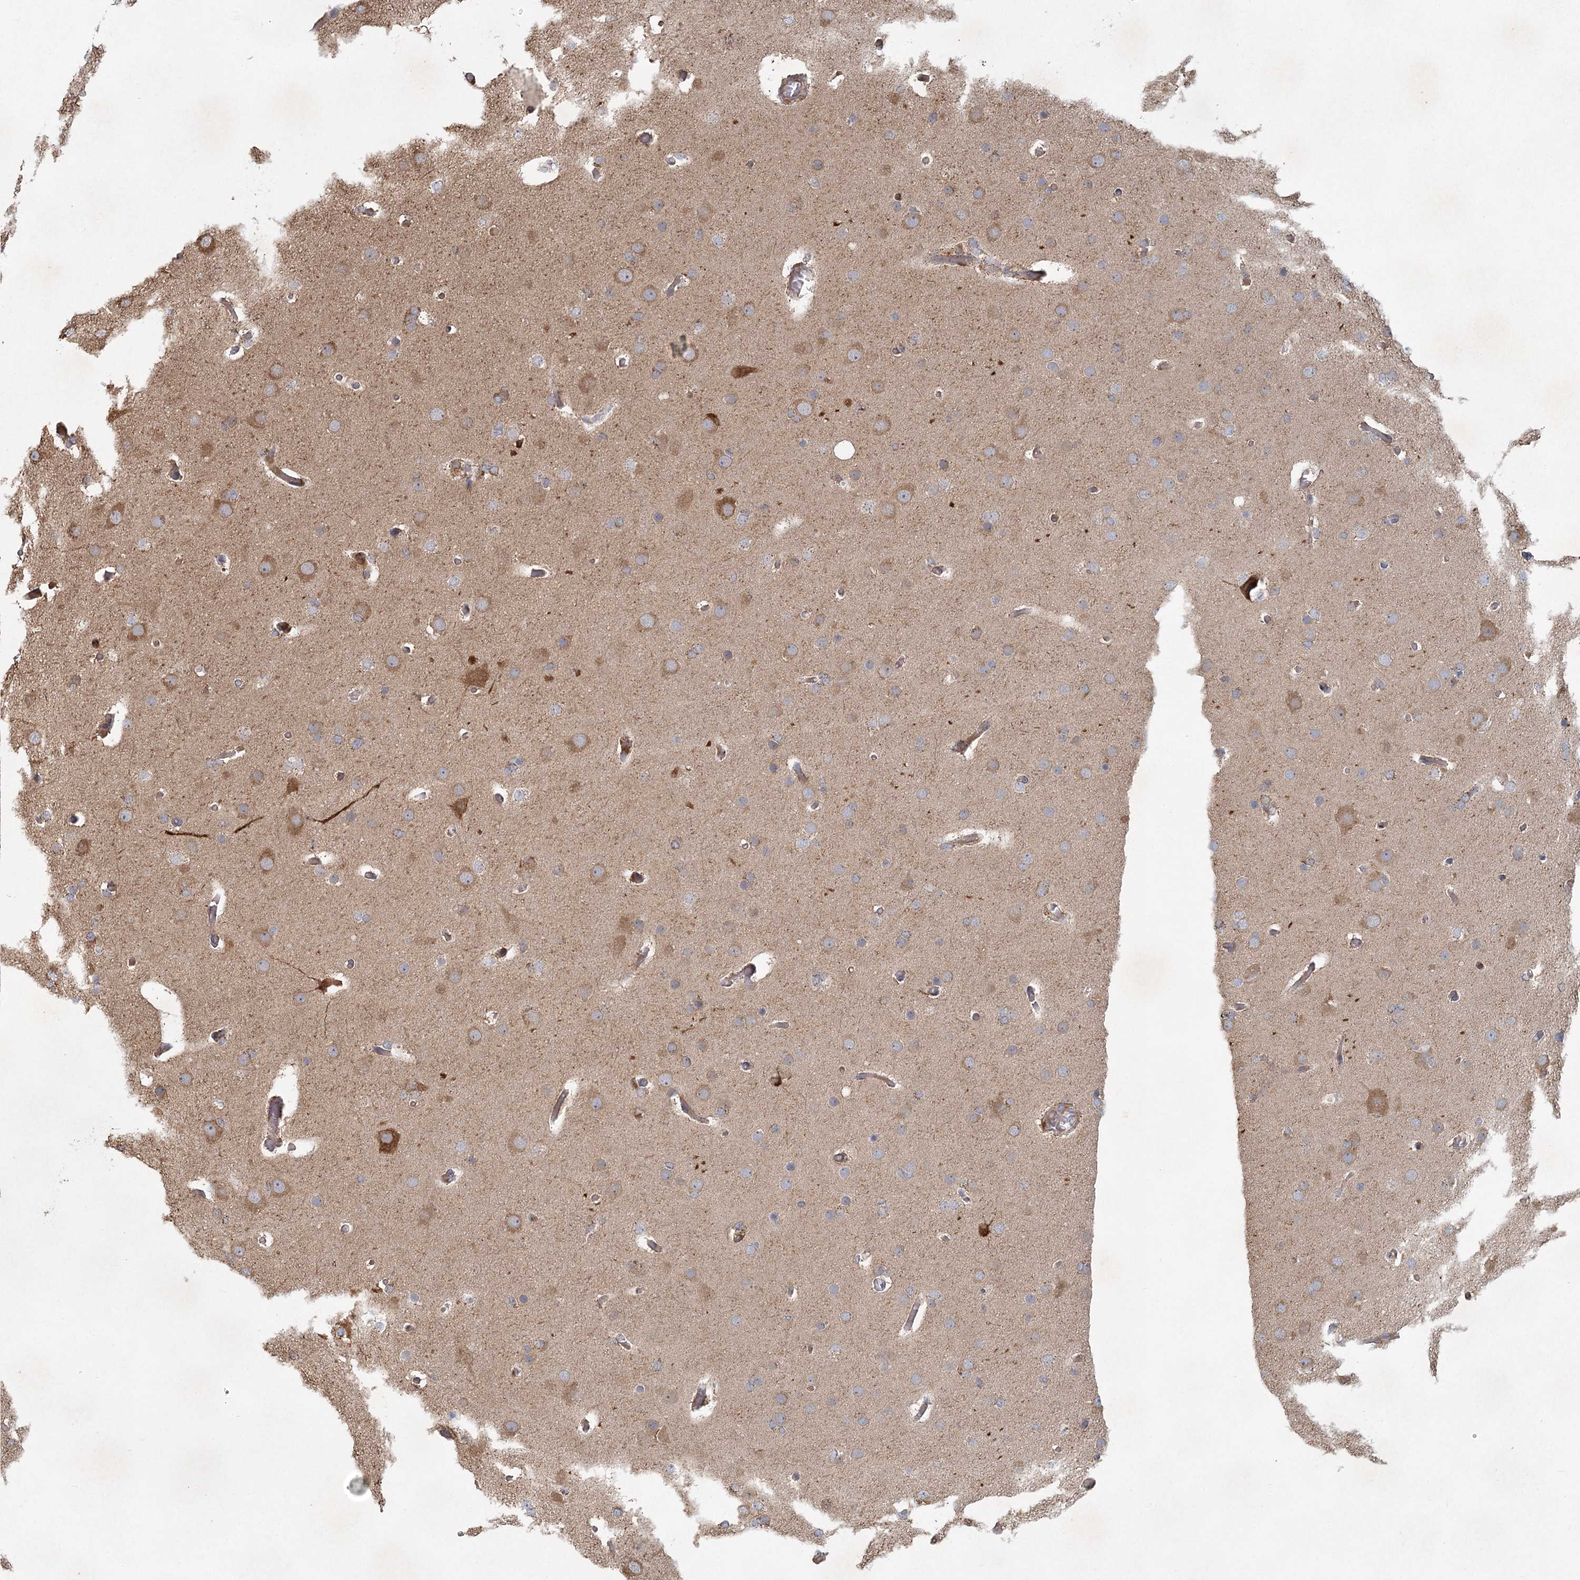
{"staining": {"intensity": "negative", "quantity": "none", "location": "none"}, "tissue": "glioma", "cell_type": "Tumor cells", "image_type": "cancer", "snomed": [{"axis": "morphology", "description": "Glioma, malignant, High grade"}, {"axis": "topography", "description": "Cerebral cortex"}], "caption": "Protein analysis of glioma shows no significant staining in tumor cells.", "gene": "PLEKHA7", "patient": {"sex": "female", "age": 36}}